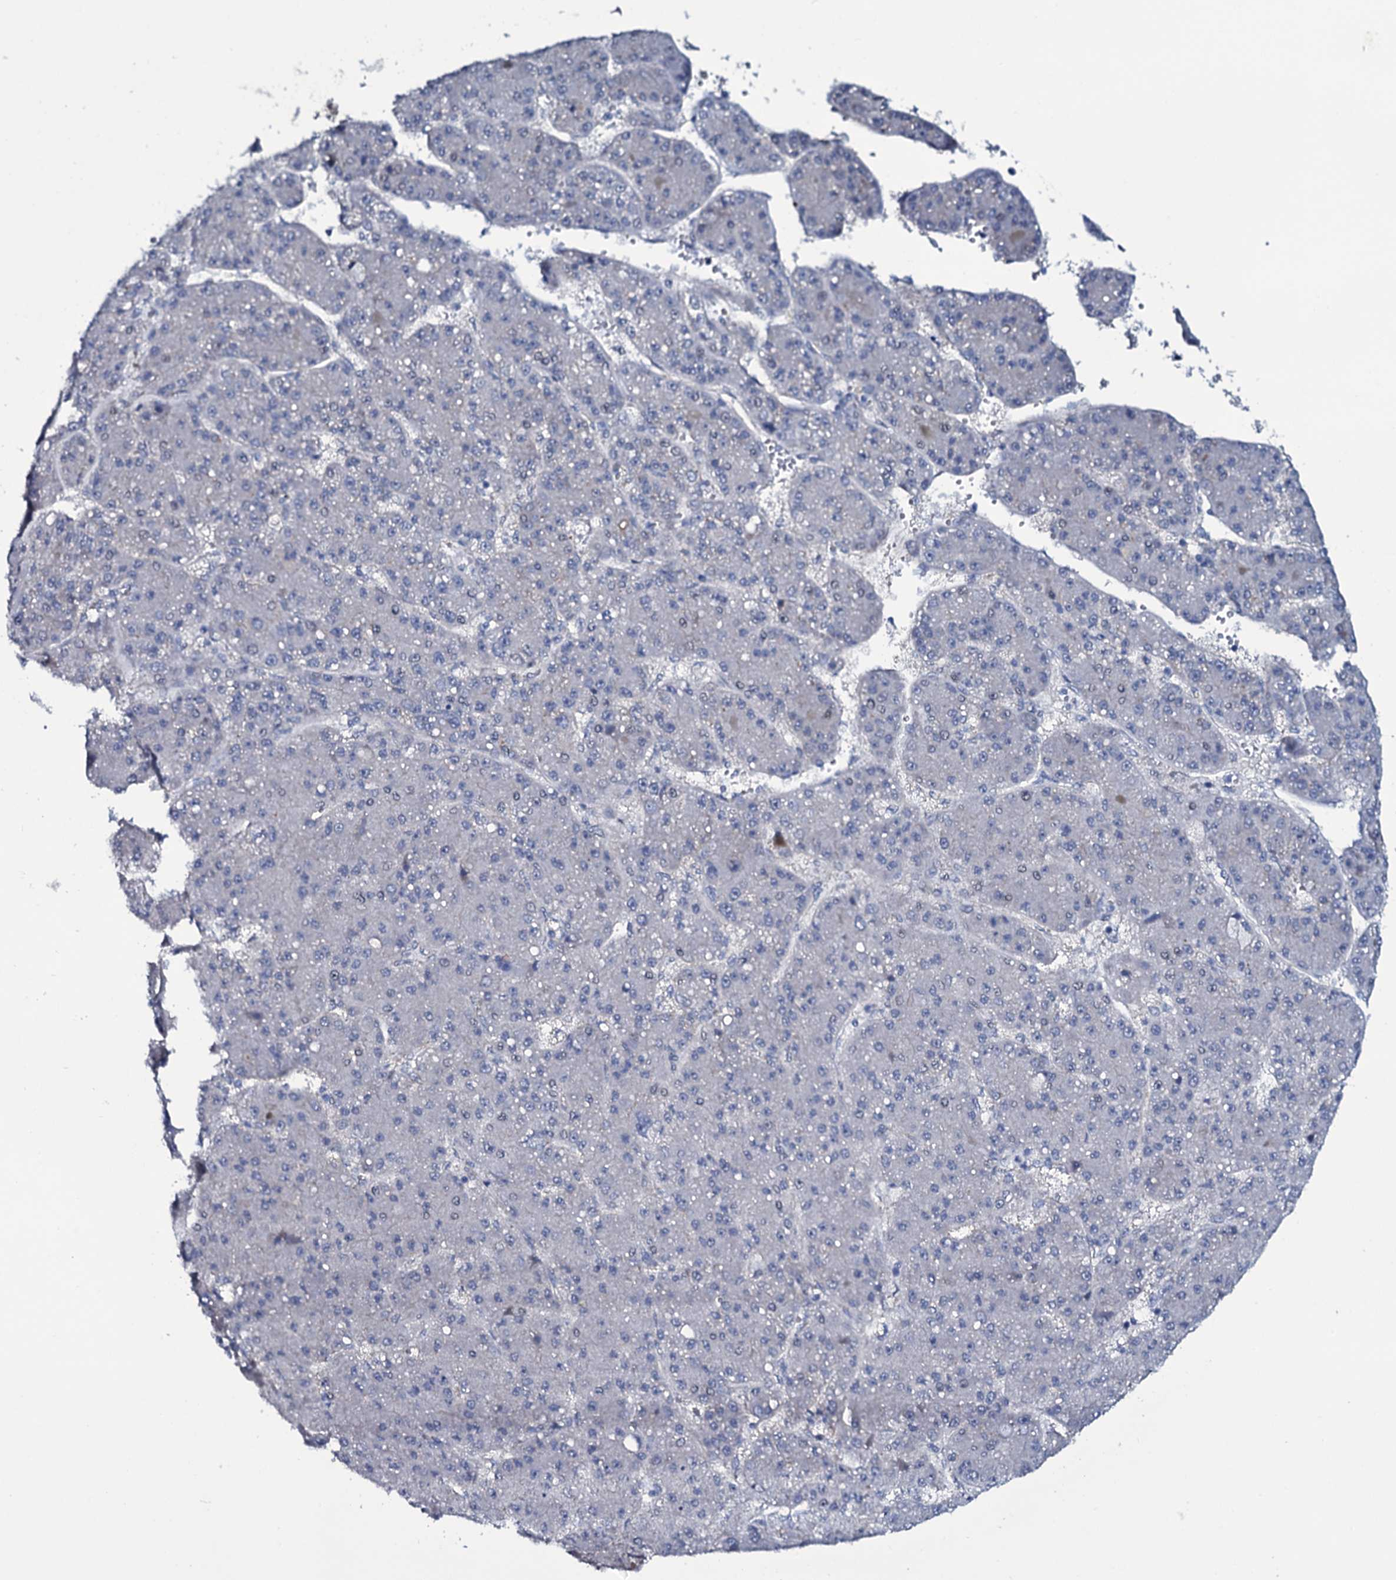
{"staining": {"intensity": "negative", "quantity": "none", "location": "none"}, "tissue": "liver cancer", "cell_type": "Tumor cells", "image_type": "cancer", "snomed": [{"axis": "morphology", "description": "Carcinoma, Hepatocellular, NOS"}, {"axis": "topography", "description": "Liver"}], "caption": "Histopathology image shows no protein positivity in tumor cells of hepatocellular carcinoma (liver) tissue.", "gene": "WIPF3", "patient": {"sex": "male", "age": 67}}